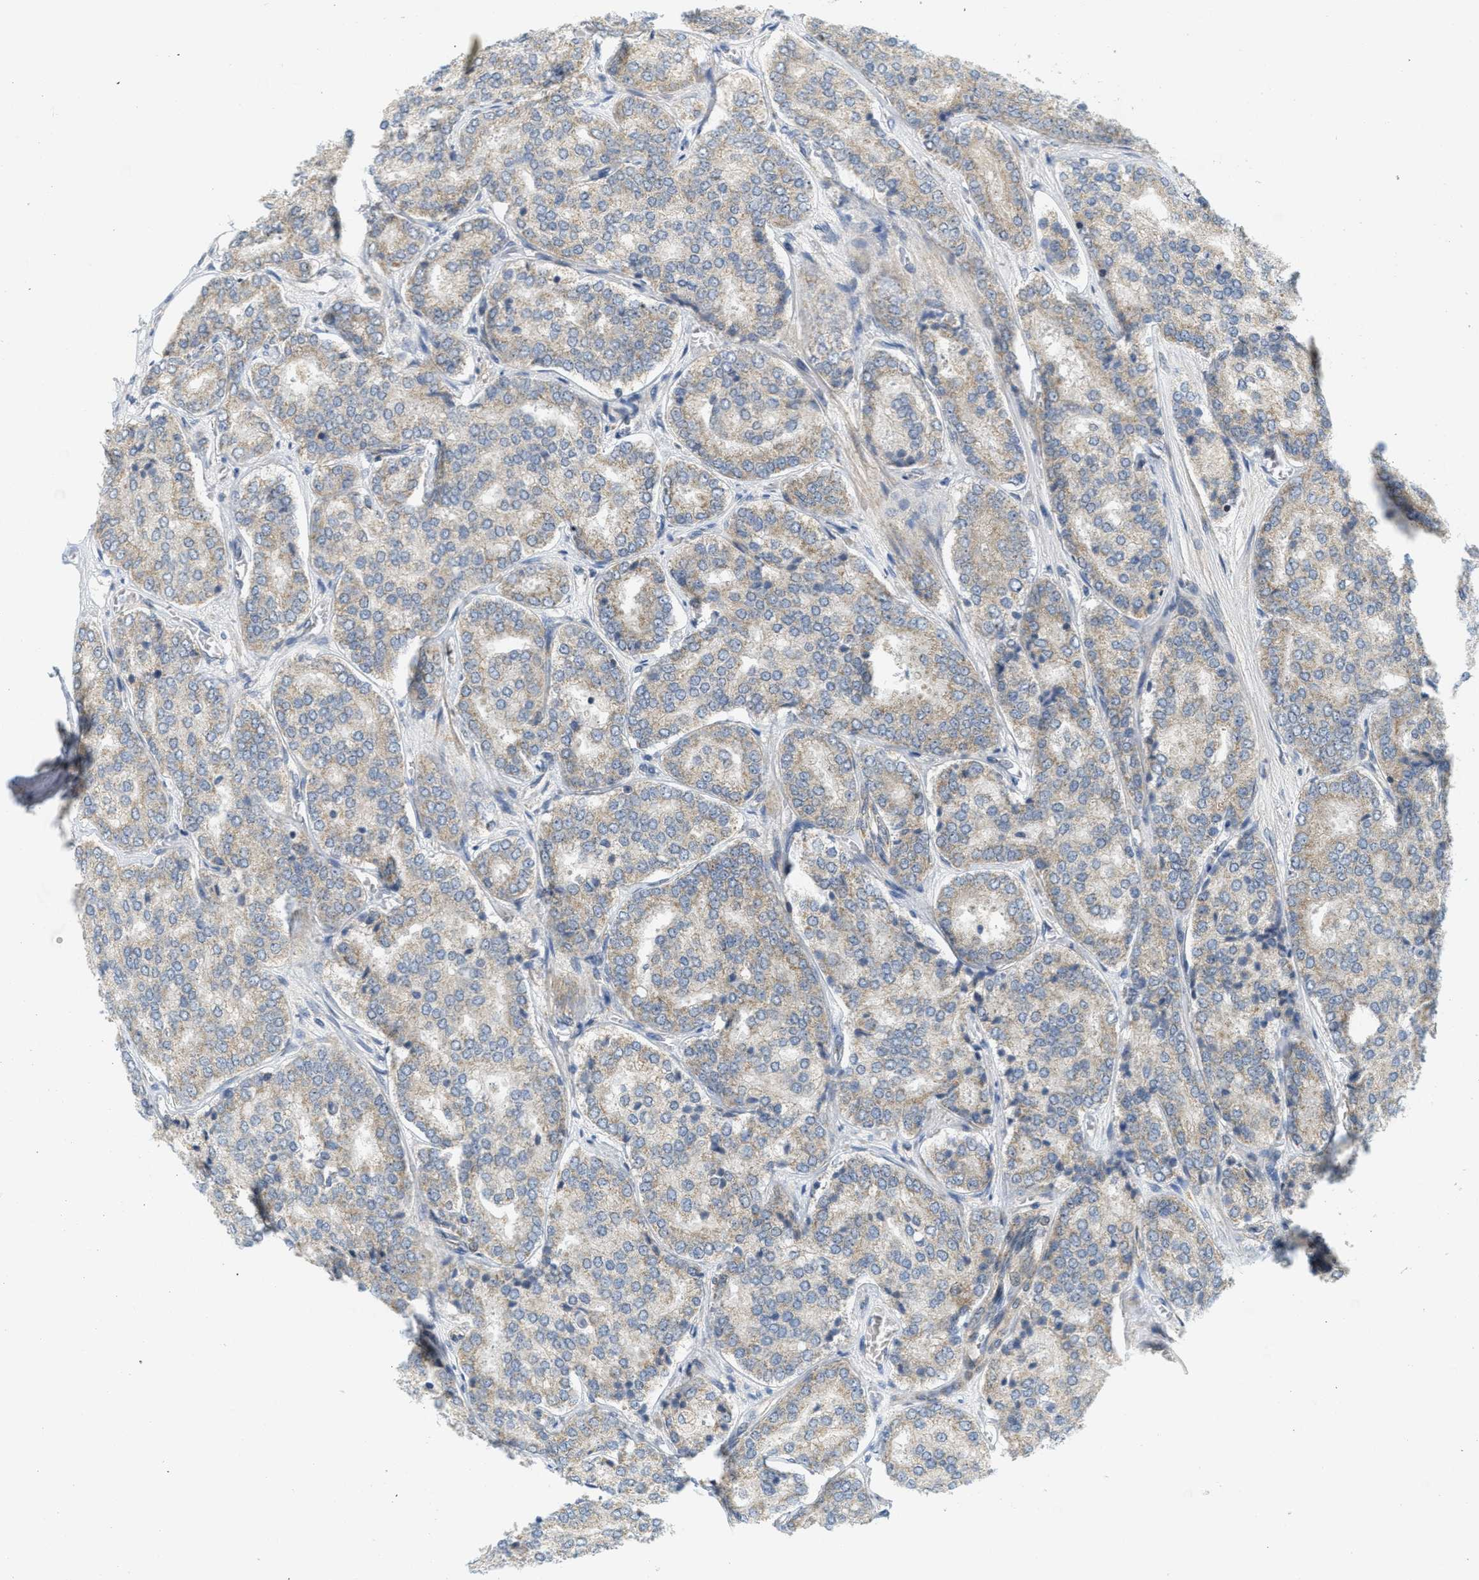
{"staining": {"intensity": "weak", "quantity": "25%-75%", "location": "cytoplasmic/membranous"}, "tissue": "prostate cancer", "cell_type": "Tumor cells", "image_type": "cancer", "snomed": [{"axis": "morphology", "description": "Adenocarcinoma, High grade"}, {"axis": "topography", "description": "Prostate"}], "caption": "Immunohistochemical staining of prostate cancer (high-grade adenocarcinoma) exhibits low levels of weak cytoplasmic/membranous protein expression in approximately 25%-75% of tumor cells.", "gene": "PROC", "patient": {"sex": "male", "age": 65}}